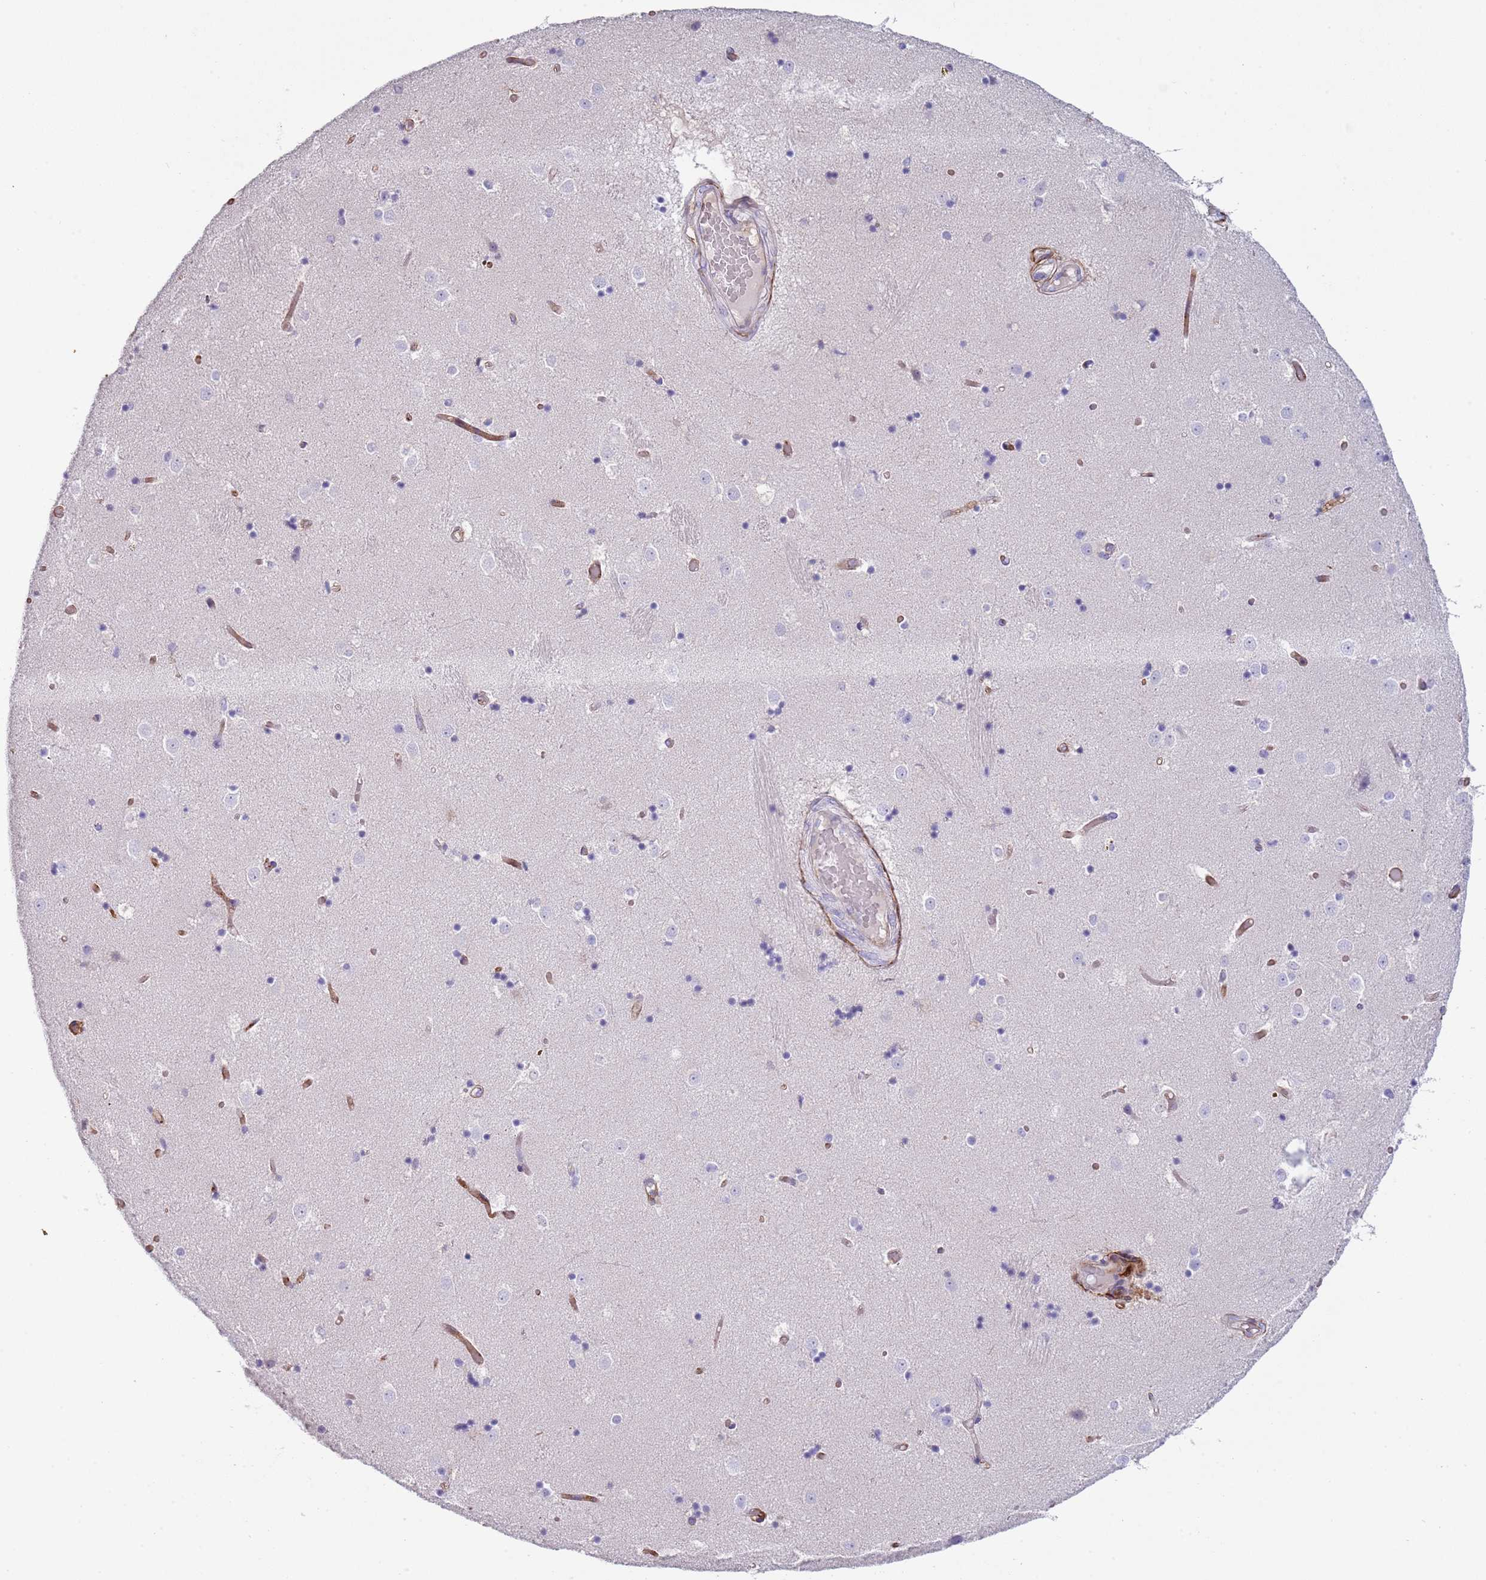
{"staining": {"intensity": "negative", "quantity": "none", "location": "none"}, "tissue": "caudate", "cell_type": "Glial cells", "image_type": "normal", "snomed": [{"axis": "morphology", "description": "Normal tissue, NOS"}, {"axis": "topography", "description": "Lateral ventricle wall"}], "caption": "This is a image of immunohistochemistry staining of benign caudate, which shows no staining in glial cells.", "gene": "ENSG00000271254", "patient": {"sex": "female", "age": 52}}